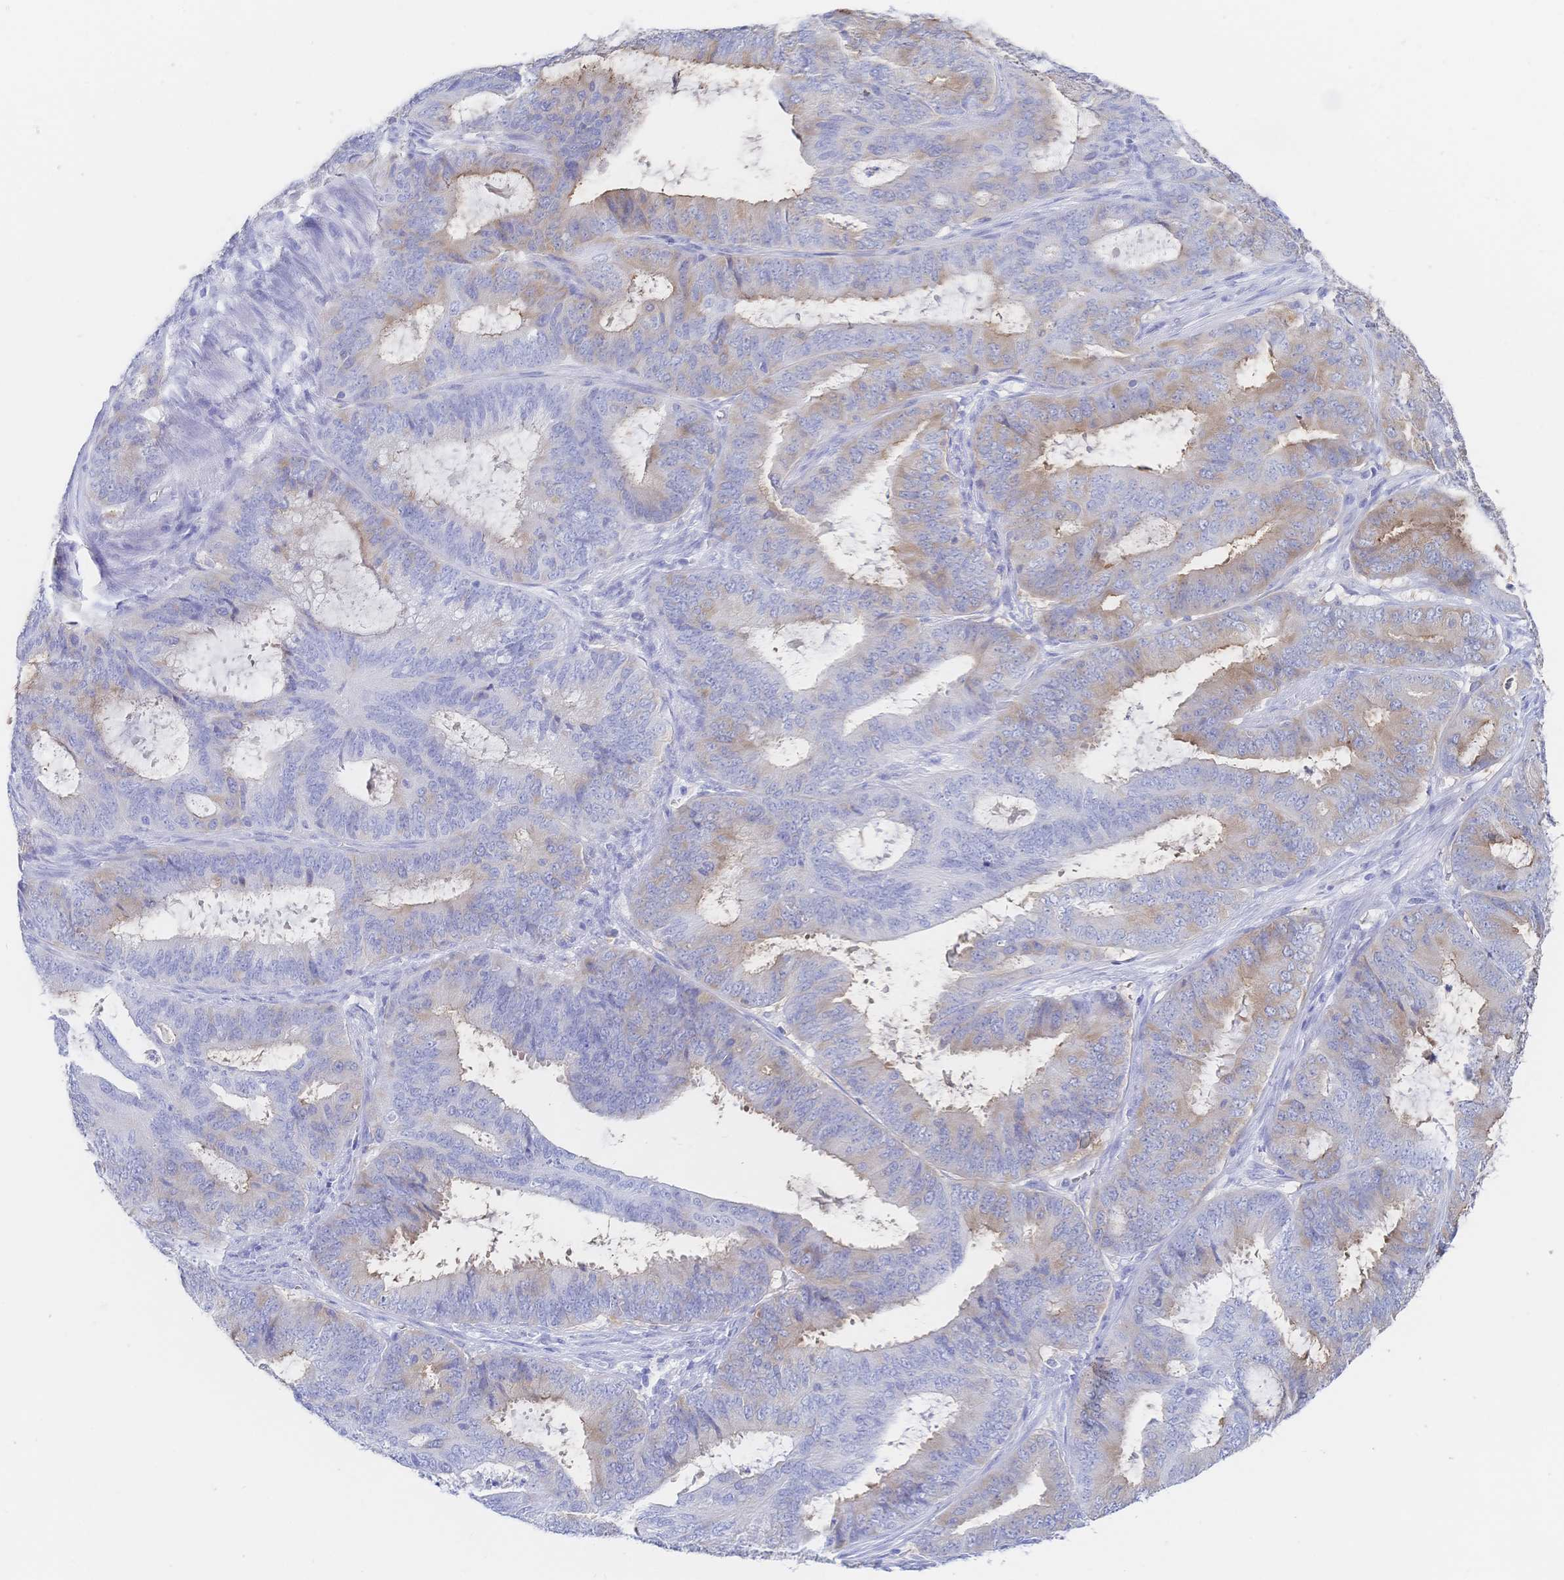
{"staining": {"intensity": "weak", "quantity": "25%-75%", "location": "cytoplasmic/membranous"}, "tissue": "endometrial cancer", "cell_type": "Tumor cells", "image_type": "cancer", "snomed": [{"axis": "morphology", "description": "Adenocarcinoma, NOS"}, {"axis": "topography", "description": "Endometrium"}], "caption": "Brown immunohistochemical staining in human endometrial cancer reveals weak cytoplasmic/membranous expression in about 25%-75% of tumor cells. The protein is stained brown, and the nuclei are stained in blue (DAB (3,3'-diaminobenzidine) IHC with brightfield microscopy, high magnification).", "gene": "RRM1", "patient": {"sex": "female", "age": 51}}